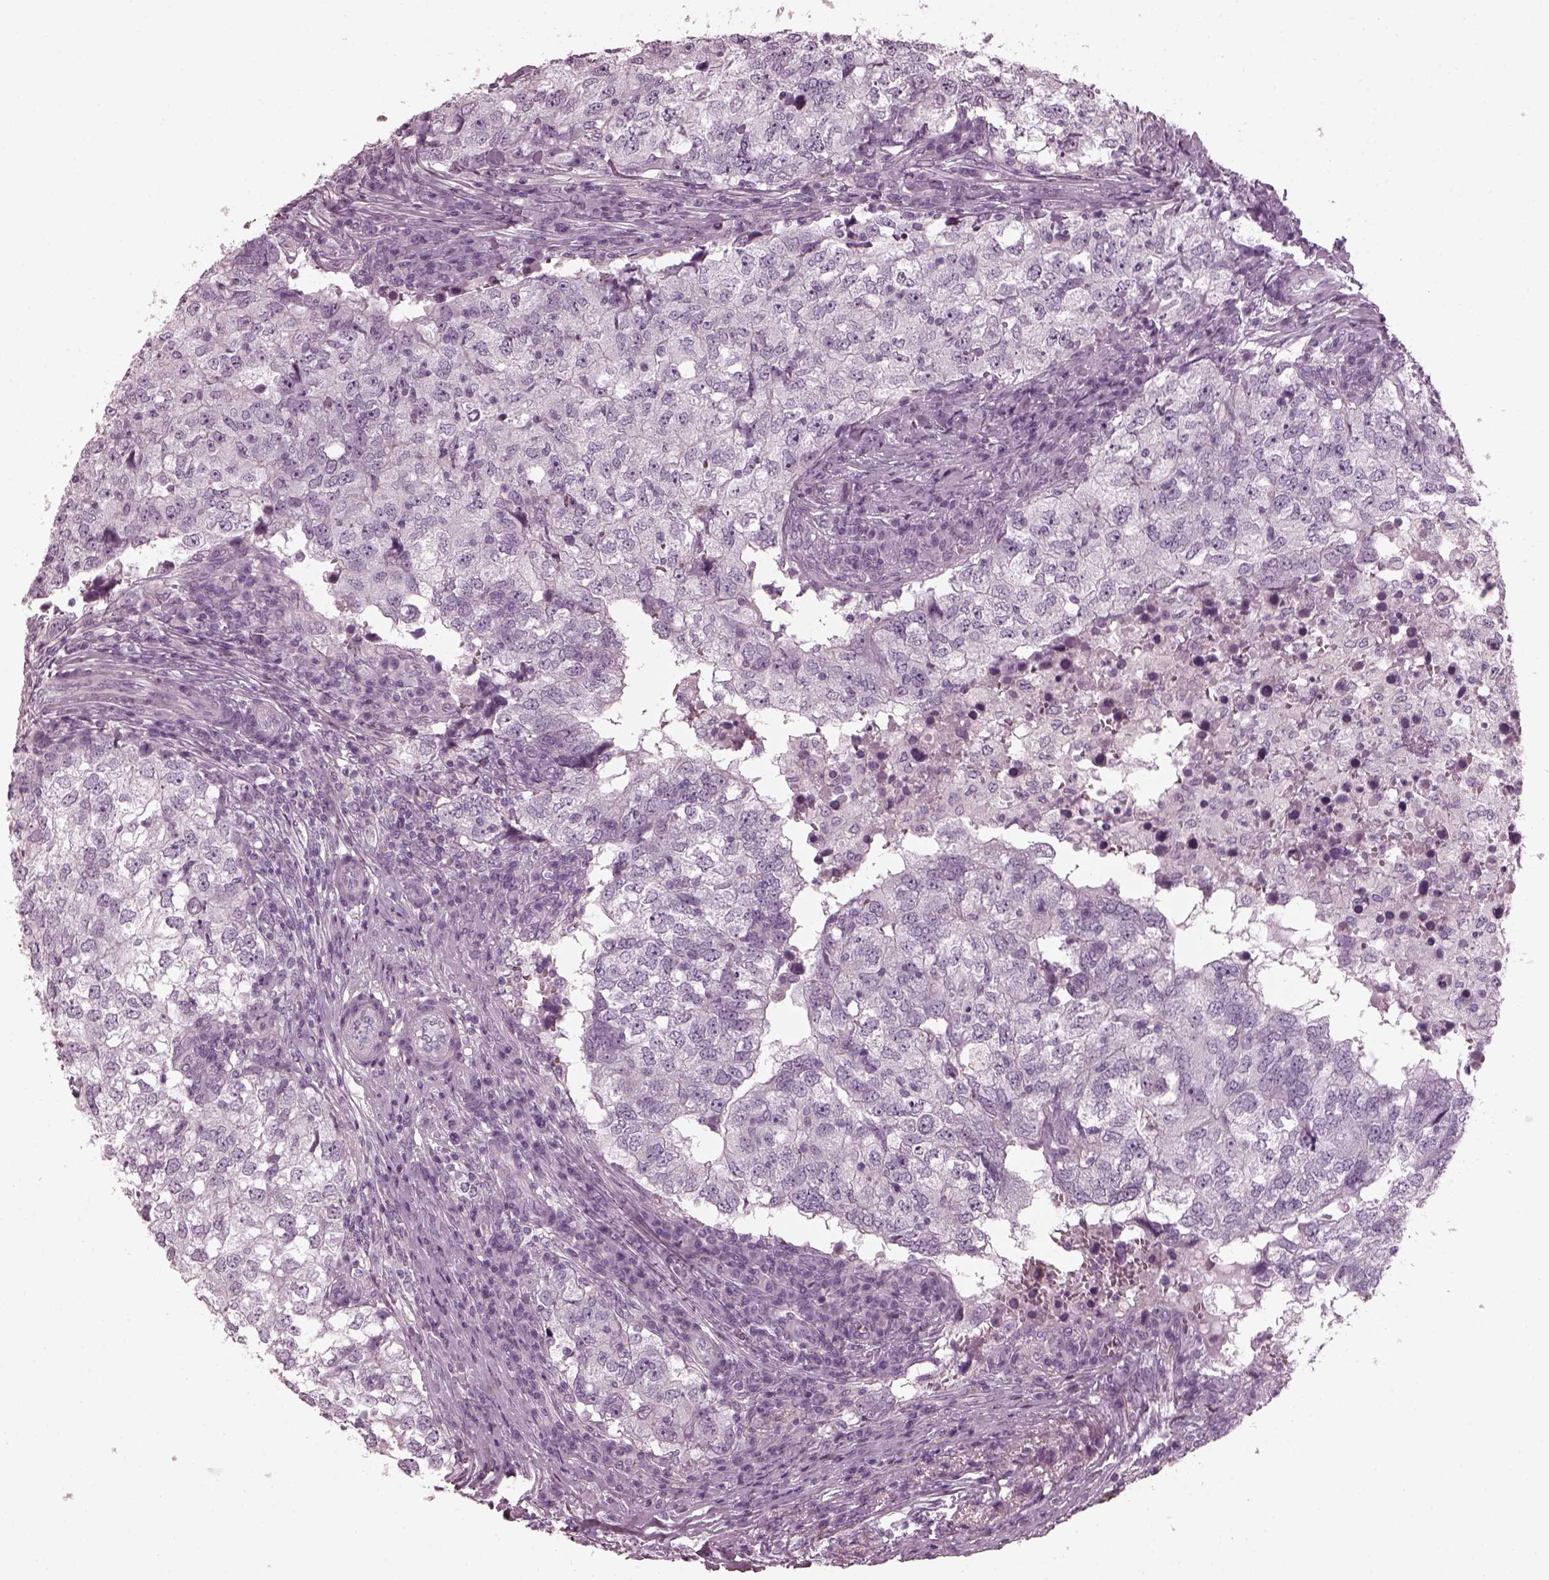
{"staining": {"intensity": "negative", "quantity": "none", "location": "none"}, "tissue": "breast cancer", "cell_type": "Tumor cells", "image_type": "cancer", "snomed": [{"axis": "morphology", "description": "Duct carcinoma"}, {"axis": "topography", "description": "Breast"}], "caption": "DAB immunohistochemical staining of human breast cancer displays no significant staining in tumor cells.", "gene": "RCVRN", "patient": {"sex": "female", "age": 30}}